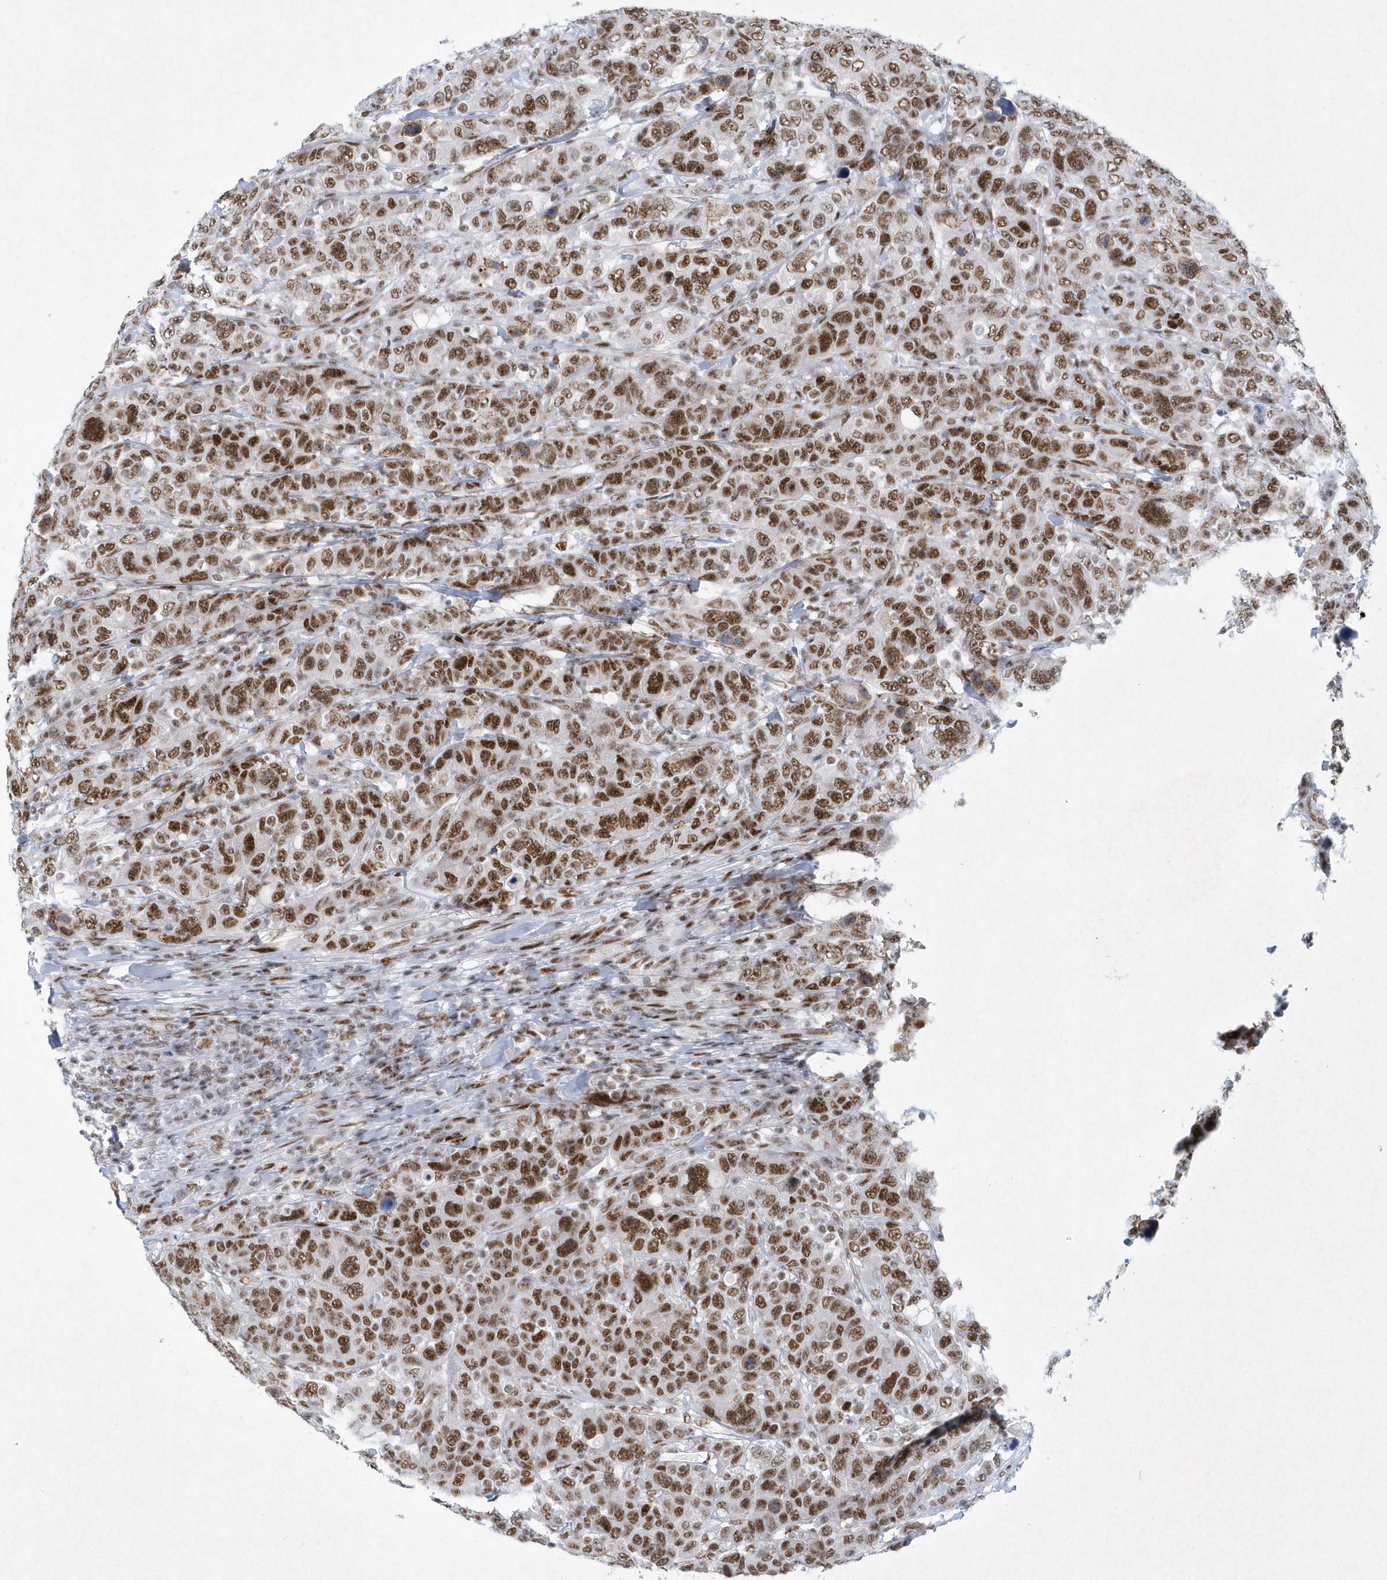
{"staining": {"intensity": "strong", "quantity": ">75%", "location": "nuclear"}, "tissue": "breast cancer", "cell_type": "Tumor cells", "image_type": "cancer", "snomed": [{"axis": "morphology", "description": "Duct carcinoma"}, {"axis": "topography", "description": "Breast"}], "caption": "Approximately >75% of tumor cells in intraductal carcinoma (breast) exhibit strong nuclear protein positivity as visualized by brown immunohistochemical staining.", "gene": "DCLRE1A", "patient": {"sex": "female", "age": 37}}